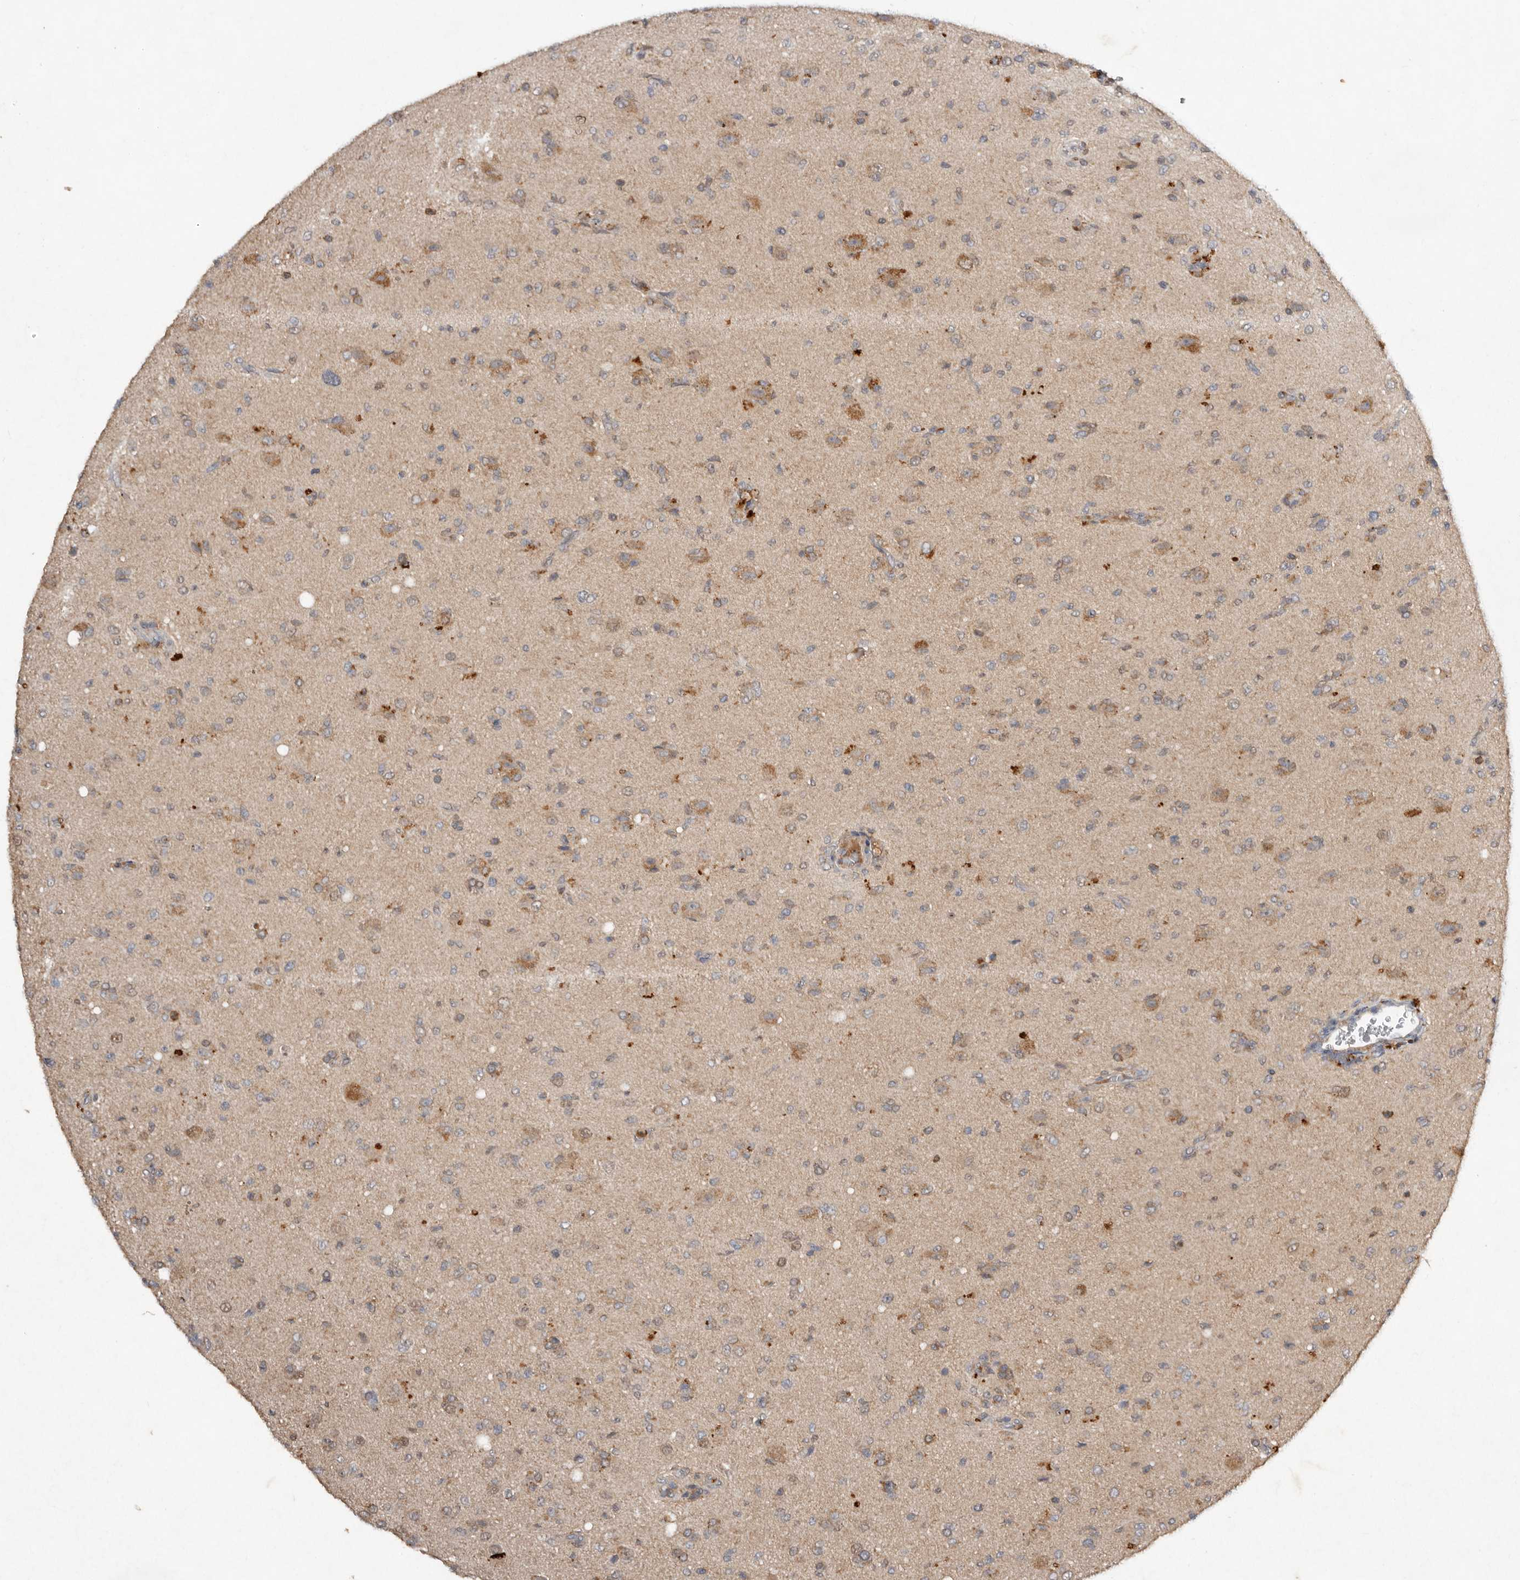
{"staining": {"intensity": "weak", "quantity": "25%-75%", "location": "cytoplasmic/membranous"}, "tissue": "glioma", "cell_type": "Tumor cells", "image_type": "cancer", "snomed": [{"axis": "morphology", "description": "Glioma, malignant, High grade"}, {"axis": "topography", "description": "Brain"}], "caption": "Glioma stained for a protein shows weak cytoplasmic/membranous positivity in tumor cells.", "gene": "EDEM1", "patient": {"sex": "female", "age": 57}}